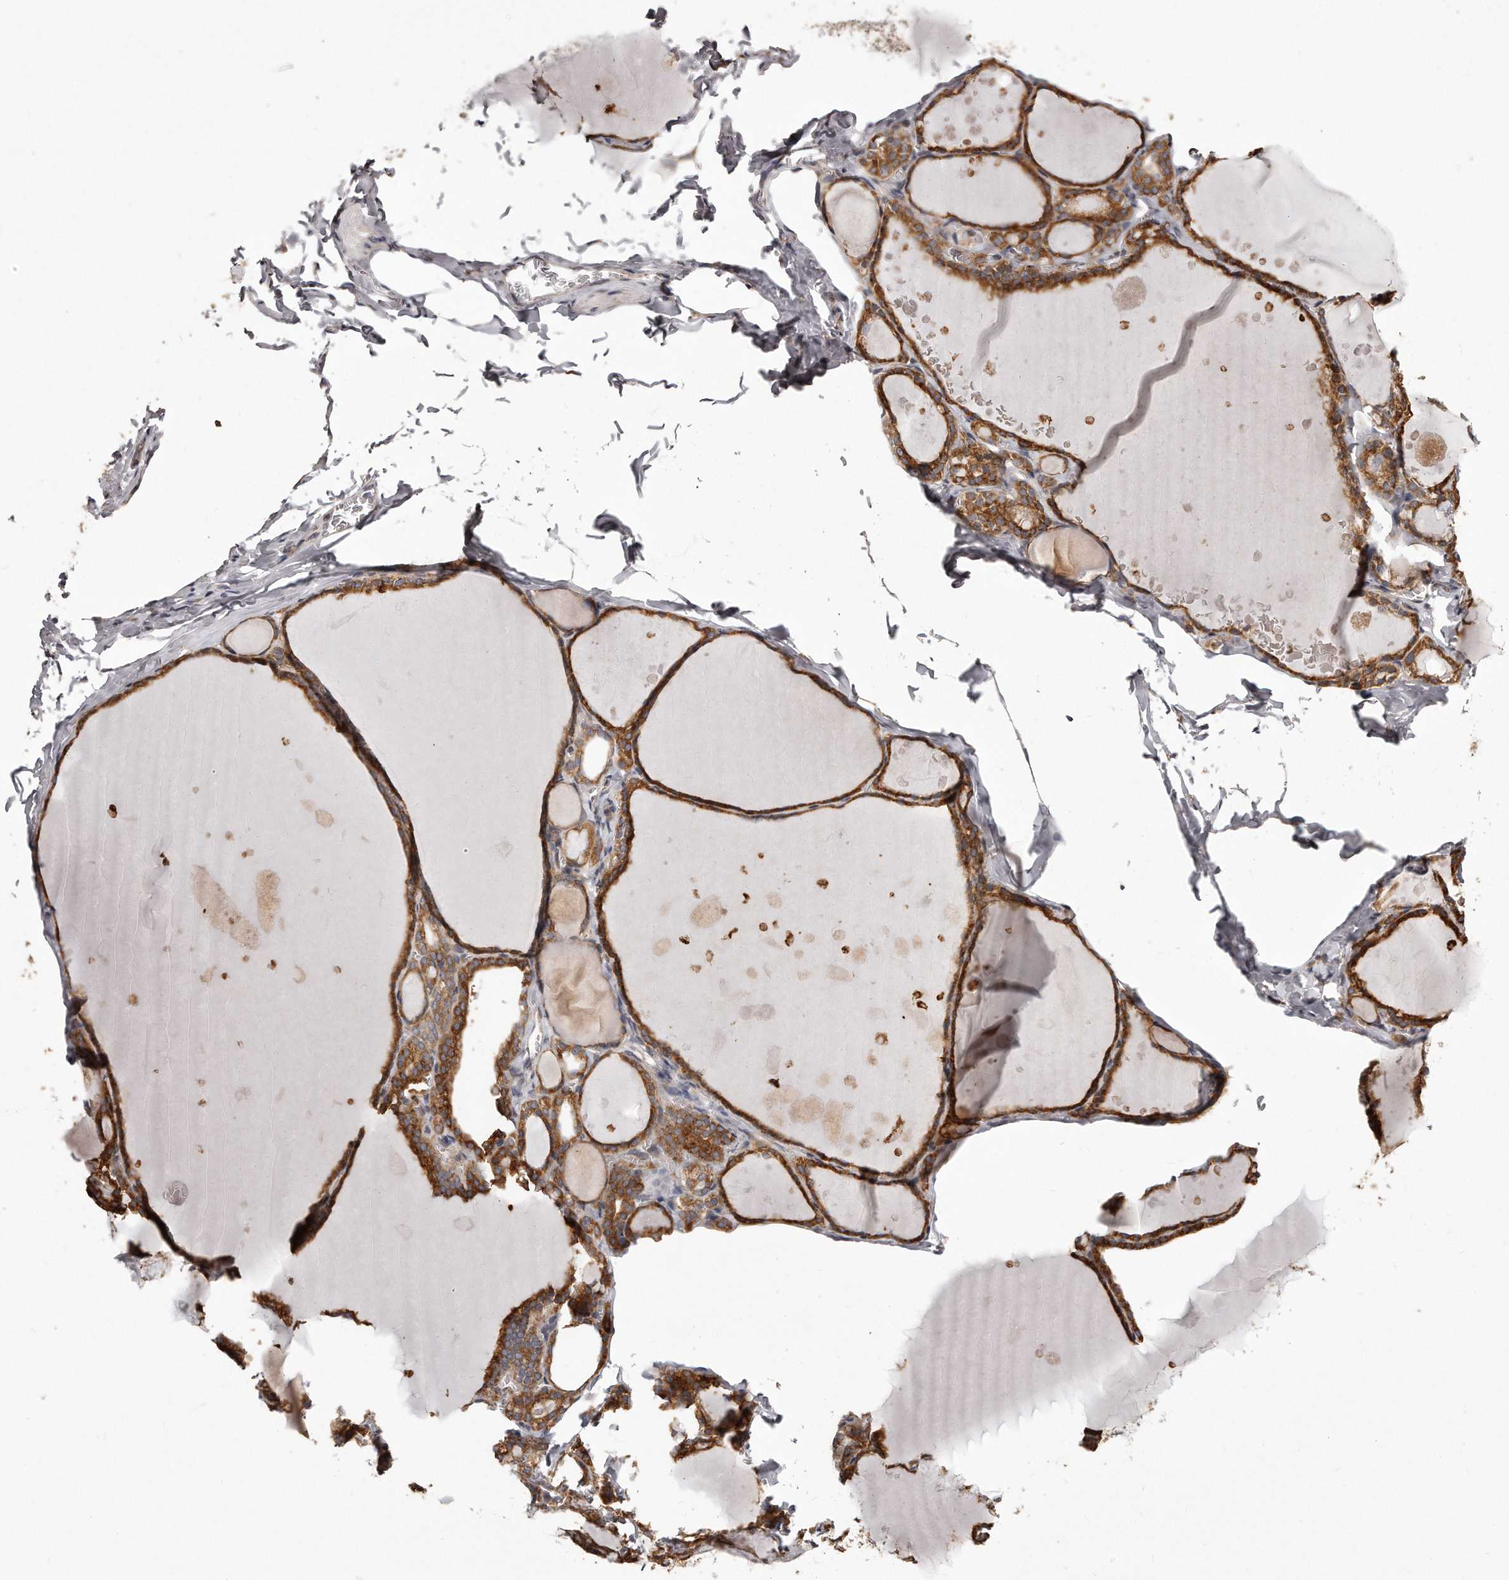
{"staining": {"intensity": "moderate", "quantity": ">75%", "location": "cytoplasmic/membranous"}, "tissue": "thyroid gland", "cell_type": "Glandular cells", "image_type": "normal", "snomed": [{"axis": "morphology", "description": "Normal tissue, NOS"}, {"axis": "topography", "description": "Thyroid gland"}], "caption": "High-magnification brightfield microscopy of normal thyroid gland stained with DAB (3,3'-diaminobenzidine) (brown) and counterstained with hematoxylin (blue). glandular cells exhibit moderate cytoplasmic/membranous expression is appreciated in approximately>75% of cells.", "gene": "TRAPPC14", "patient": {"sex": "male", "age": 56}}